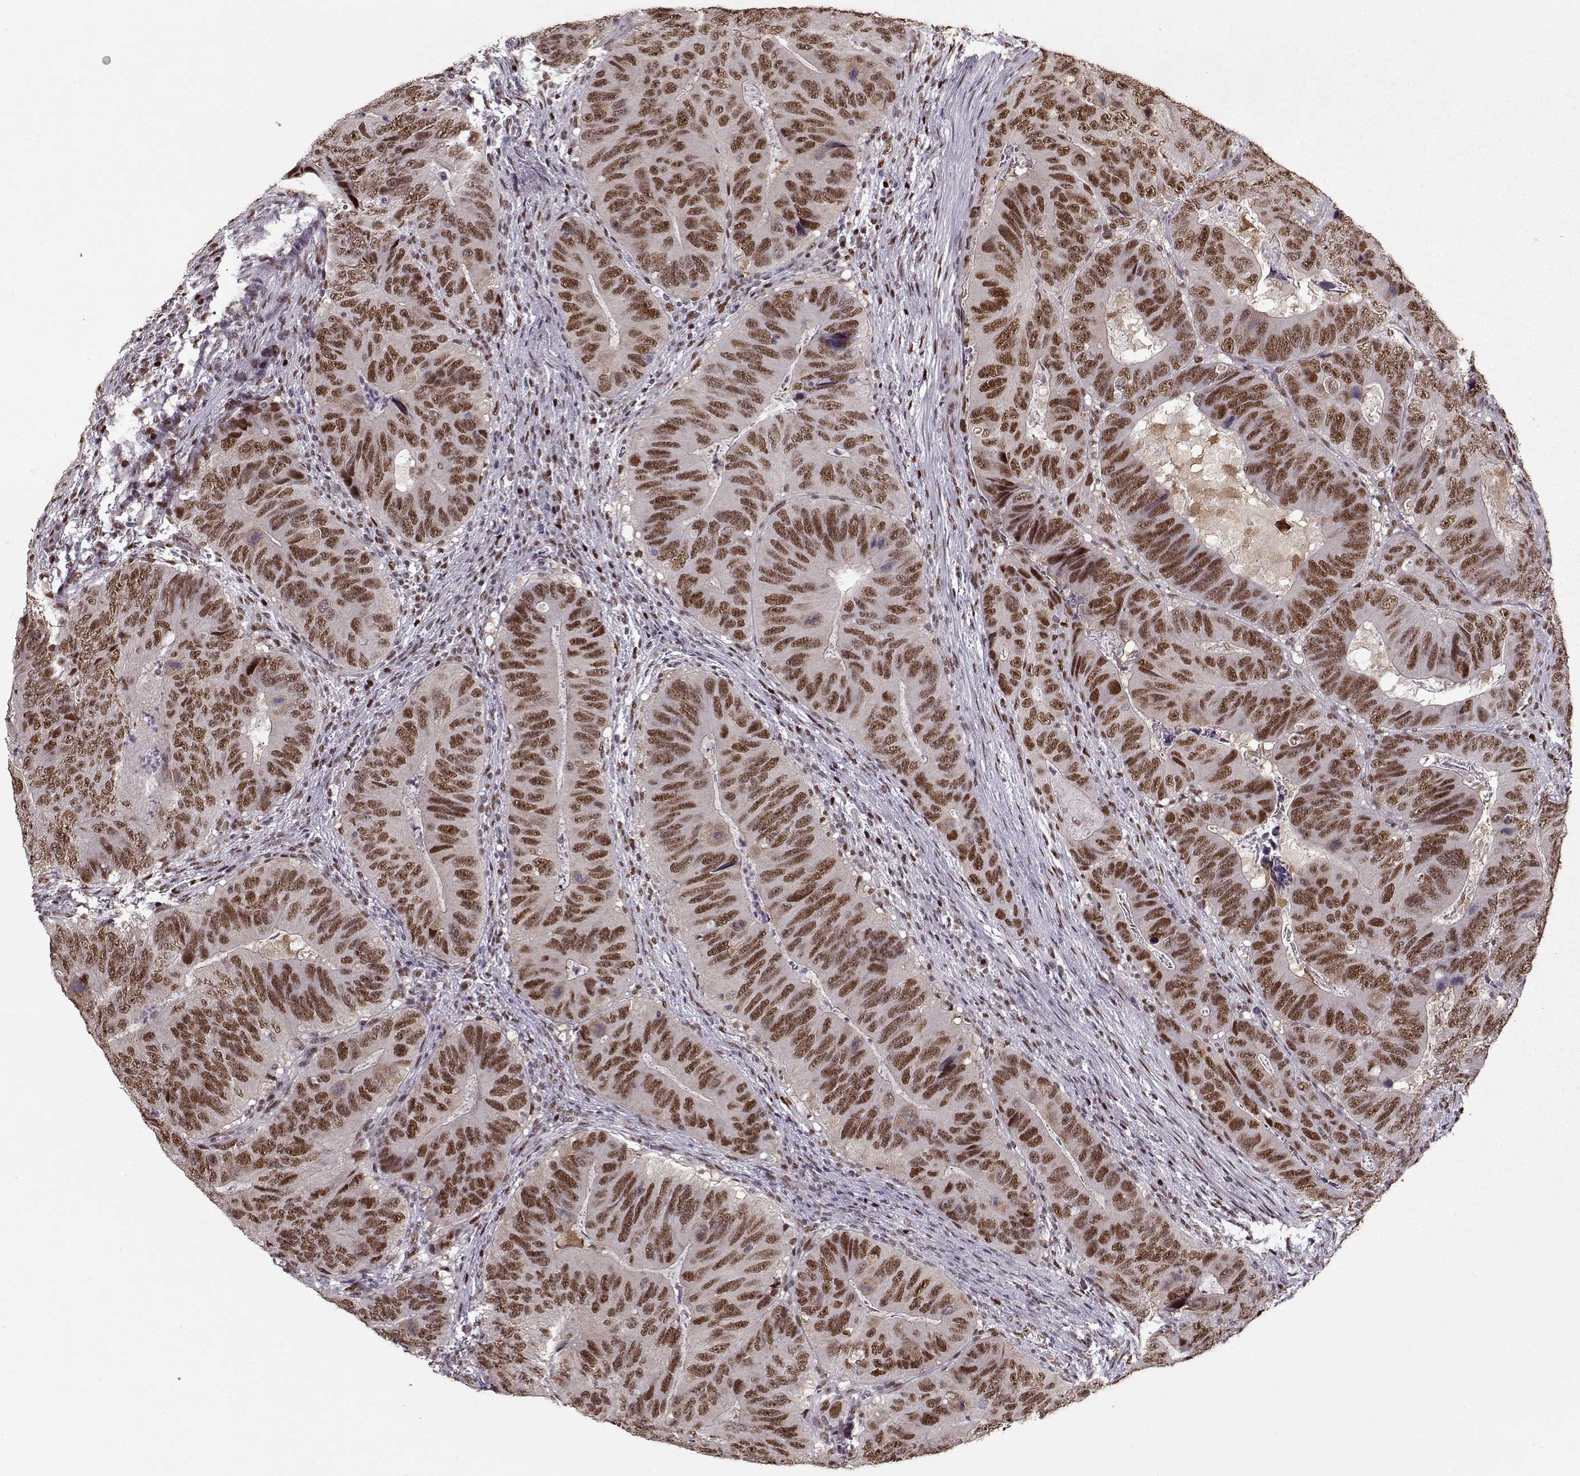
{"staining": {"intensity": "moderate", "quantity": ">75%", "location": "nuclear"}, "tissue": "colorectal cancer", "cell_type": "Tumor cells", "image_type": "cancer", "snomed": [{"axis": "morphology", "description": "Adenocarcinoma, NOS"}, {"axis": "topography", "description": "Colon"}], "caption": "High-power microscopy captured an immunohistochemistry histopathology image of colorectal cancer, revealing moderate nuclear positivity in approximately >75% of tumor cells.", "gene": "PRMT8", "patient": {"sex": "male", "age": 79}}